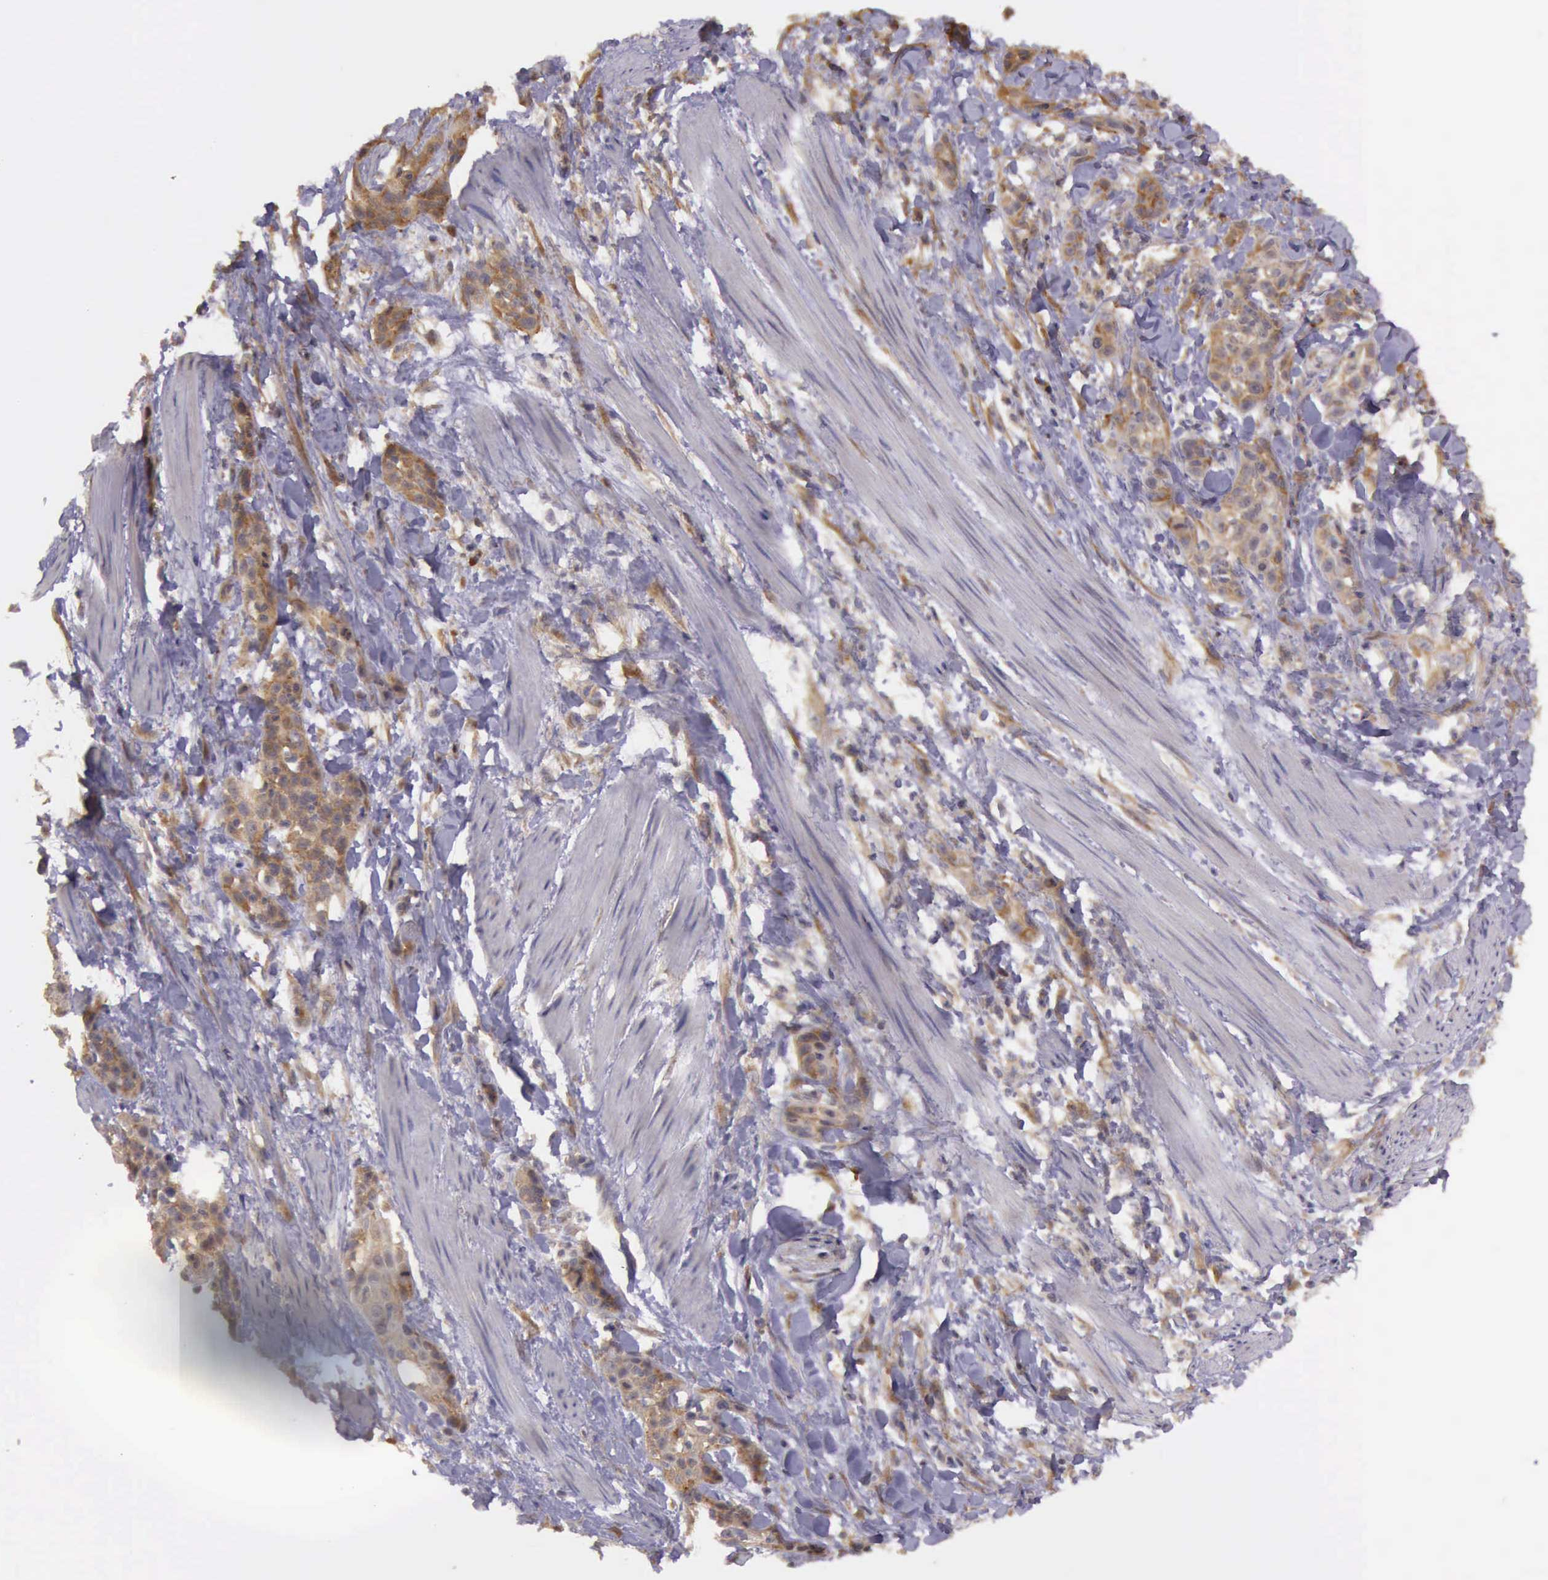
{"staining": {"intensity": "moderate", "quantity": ">75%", "location": "cytoplasmic/membranous"}, "tissue": "skin cancer", "cell_type": "Tumor cells", "image_type": "cancer", "snomed": [{"axis": "morphology", "description": "Squamous cell carcinoma, NOS"}, {"axis": "topography", "description": "Skin"}, {"axis": "topography", "description": "Anal"}], "caption": "Brown immunohistochemical staining in human skin squamous cell carcinoma reveals moderate cytoplasmic/membranous staining in approximately >75% of tumor cells.", "gene": "EIF5", "patient": {"sex": "male", "age": 64}}